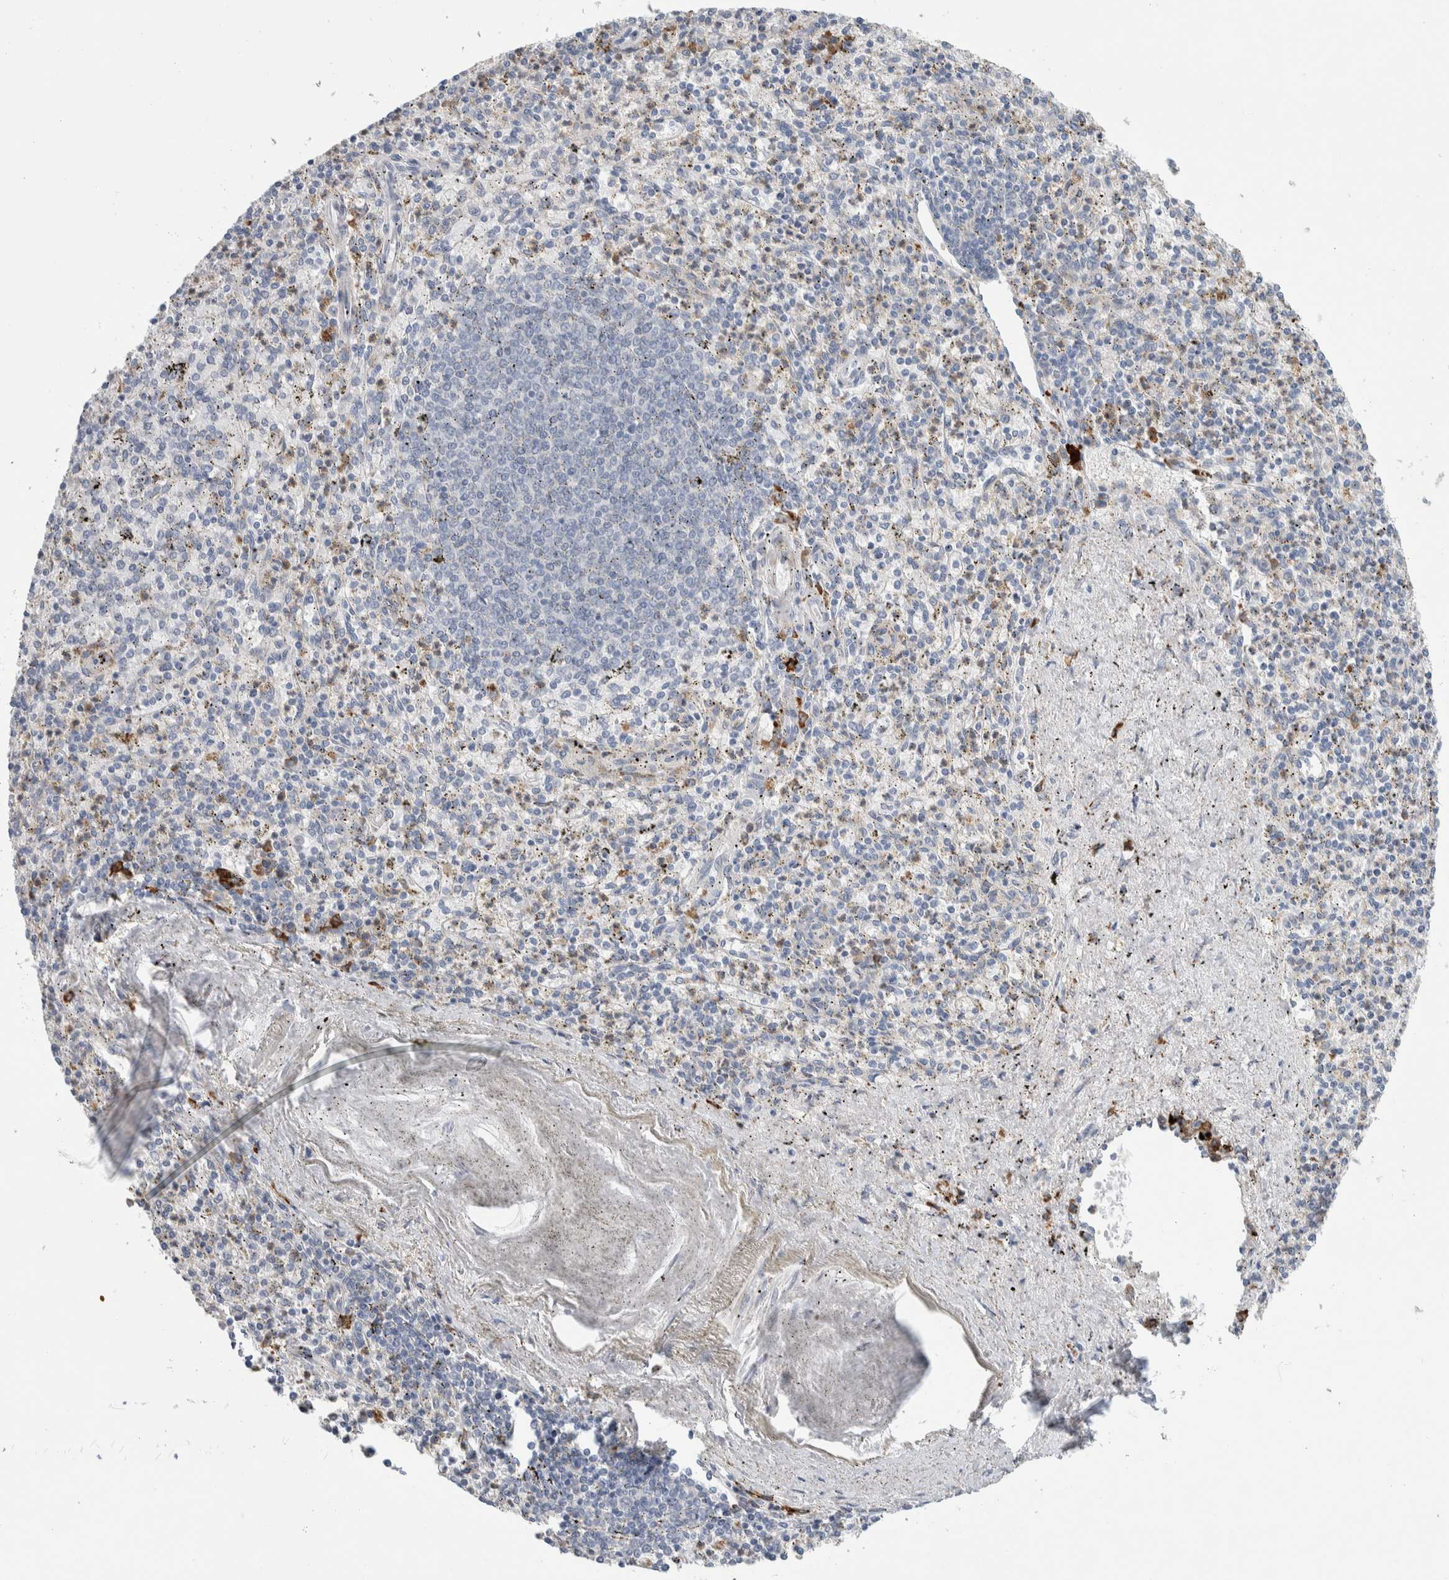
{"staining": {"intensity": "moderate", "quantity": "<25%", "location": "cytoplasmic/membranous"}, "tissue": "spleen", "cell_type": "Cells in red pulp", "image_type": "normal", "snomed": [{"axis": "morphology", "description": "Normal tissue, NOS"}, {"axis": "topography", "description": "Spleen"}], "caption": "An image showing moderate cytoplasmic/membranous positivity in about <25% of cells in red pulp in unremarkable spleen, as visualized by brown immunohistochemical staining.", "gene": "ENGASE", "patient": {"sex": "male", "age": 72}}